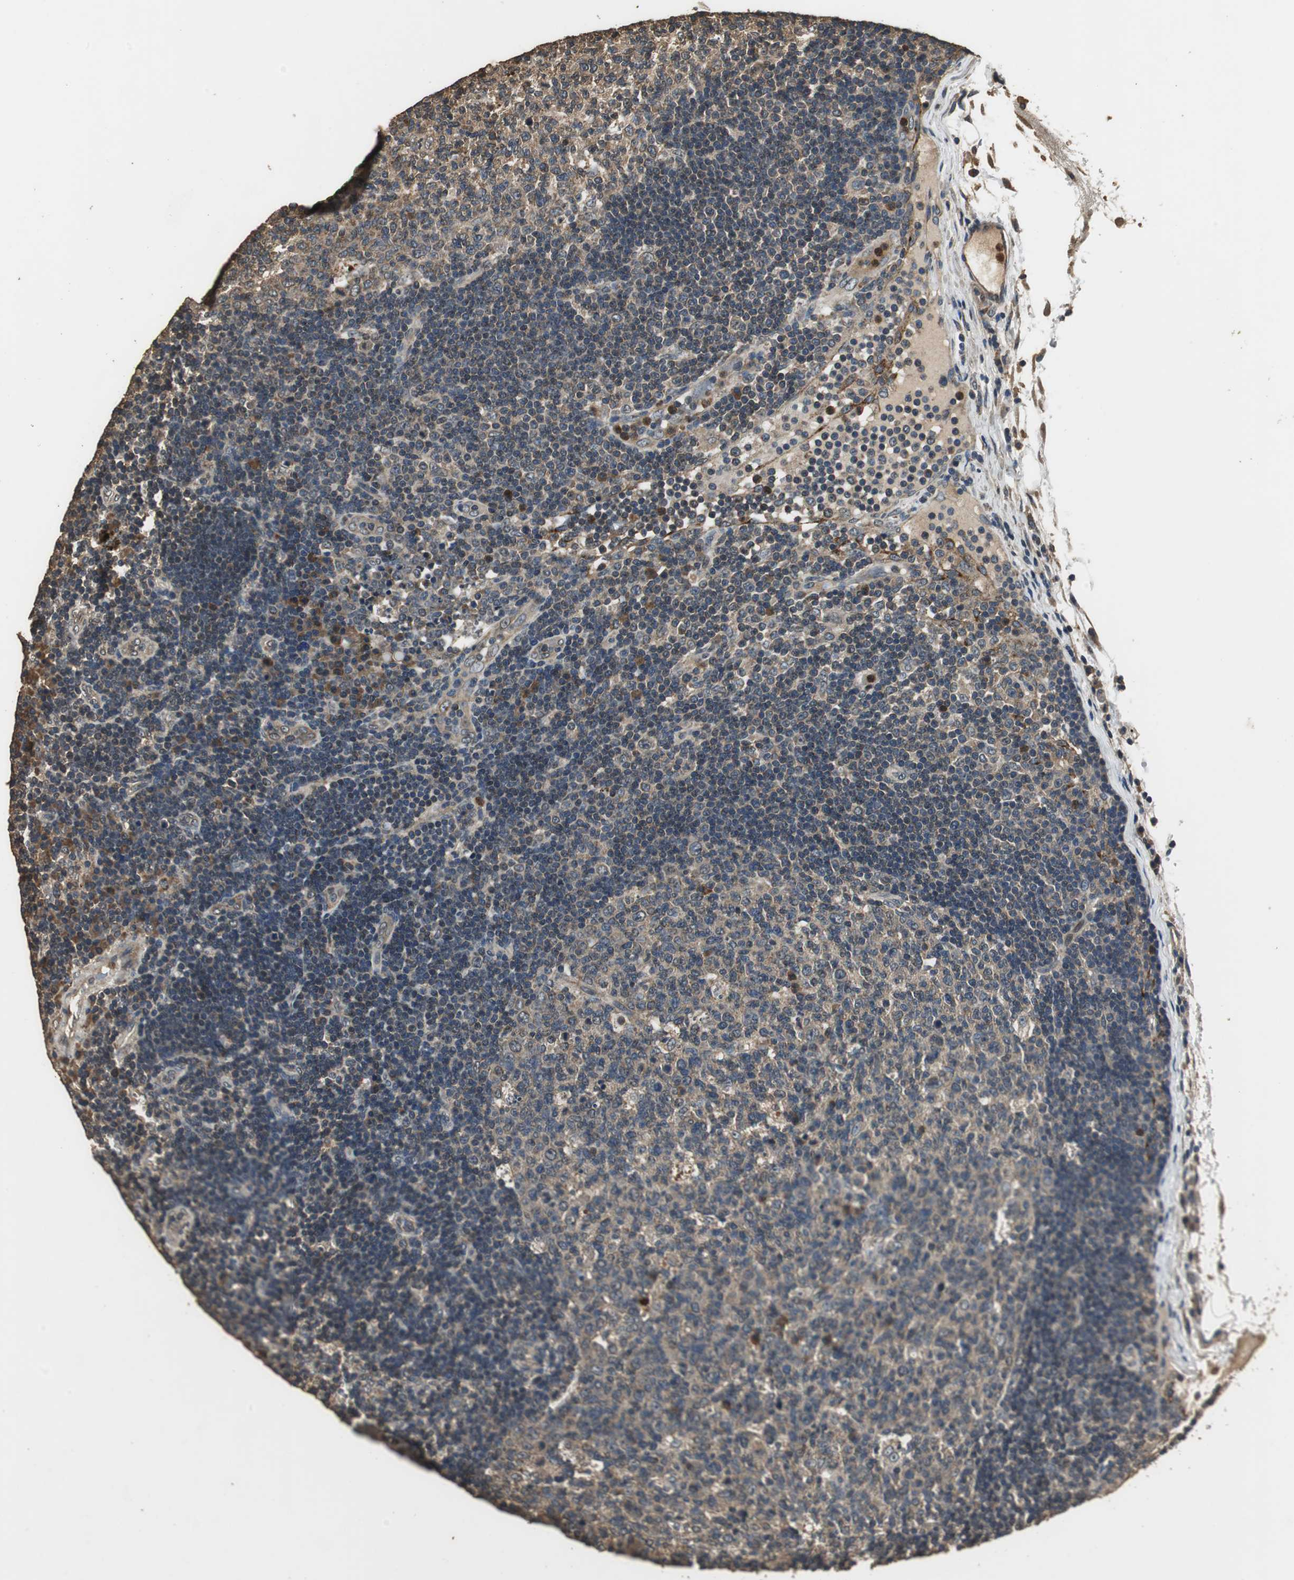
{"staining": {"intensity": "weak", "quantity": ">75%", "location": "cytoplasmic/membranous"}, "tissue": "lymph node", "cell_type": "Germinal center cells", "image_type": "normal", "snomed": [{"axis": "morphology", "description": "Normal tissue, NOS"}, {"axis": "morphology", "description": "Squamous cell carcinoma, metastatic, NOS"}, {"axis": "topography", "description": "Lymph node"}], "caption": "High-power microscopy captured an immunohistochemistry (IHC) histopathology image of benign lymph node, revealing weak cytoplasmic/membranous staining in approximately >75% of germinal center cells. (brown staining indicates protein expression, while blue staining denotes nuclei).", "gene": "TMPRSS4", "patient": {"sex": "female", "age": 53}}